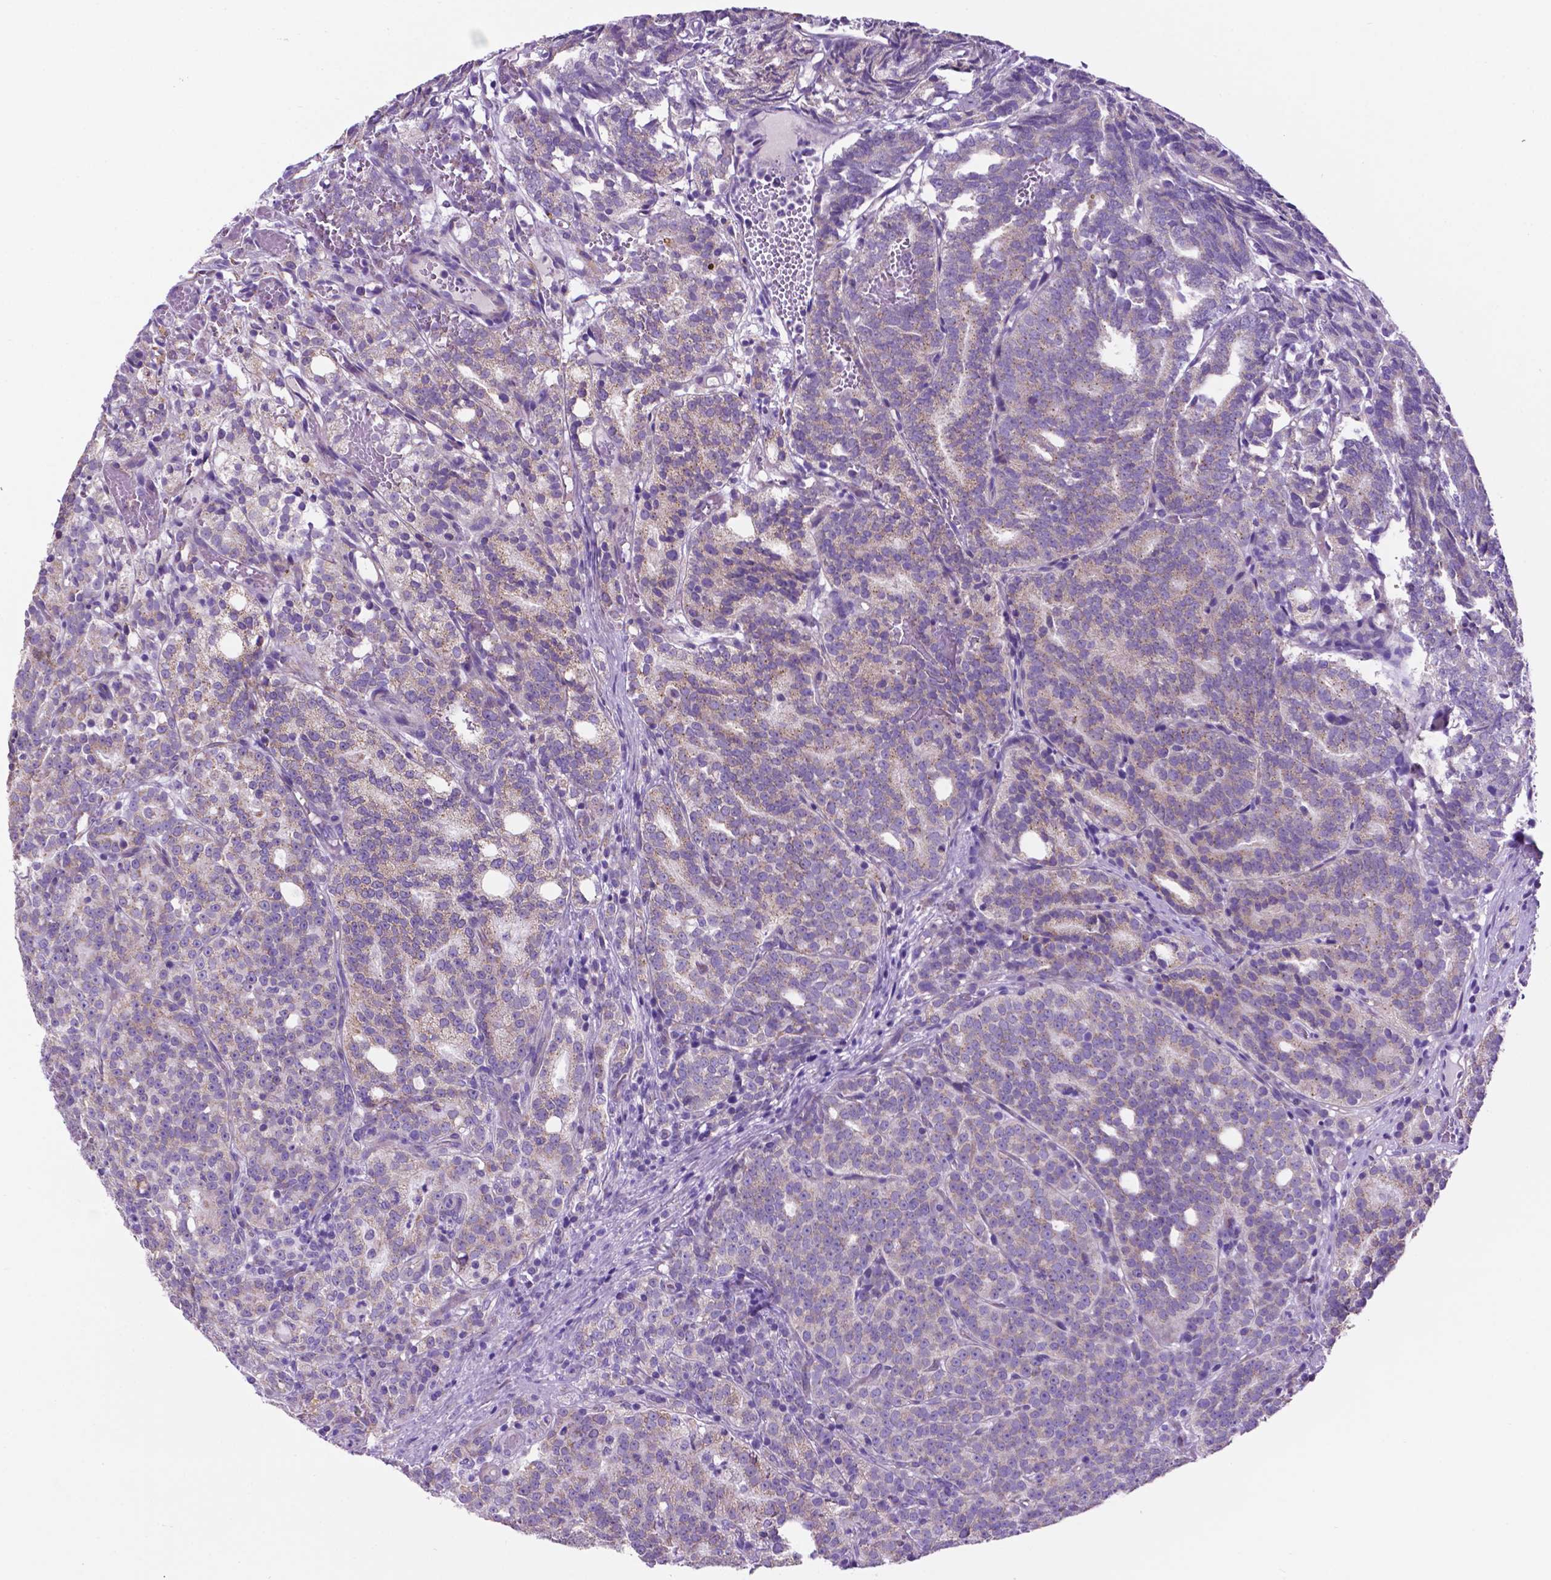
{"staining": {"intensity": "weak", "quantity": "25%-75%", "location": "cytoplasmic/membranous"}, "tissue": "prostate cancer", "cell_type": "Tumor cells", "image_type": "cancer", "snomed": [{"axis": "morphology", "description": "Adenocarcinoma, High grade"}, {"axis": "topography", "description": "Prostate"}], "caption": "DAB immunohistochemical staining of human prostate cancer (high-grade adenocarcinoma) displays weak cytoplasmic/membranous protein staining in about 25%-75% of tumor cells.", "gene": "TMEM121B", "patient": {"sex": "male", "age": 53}}